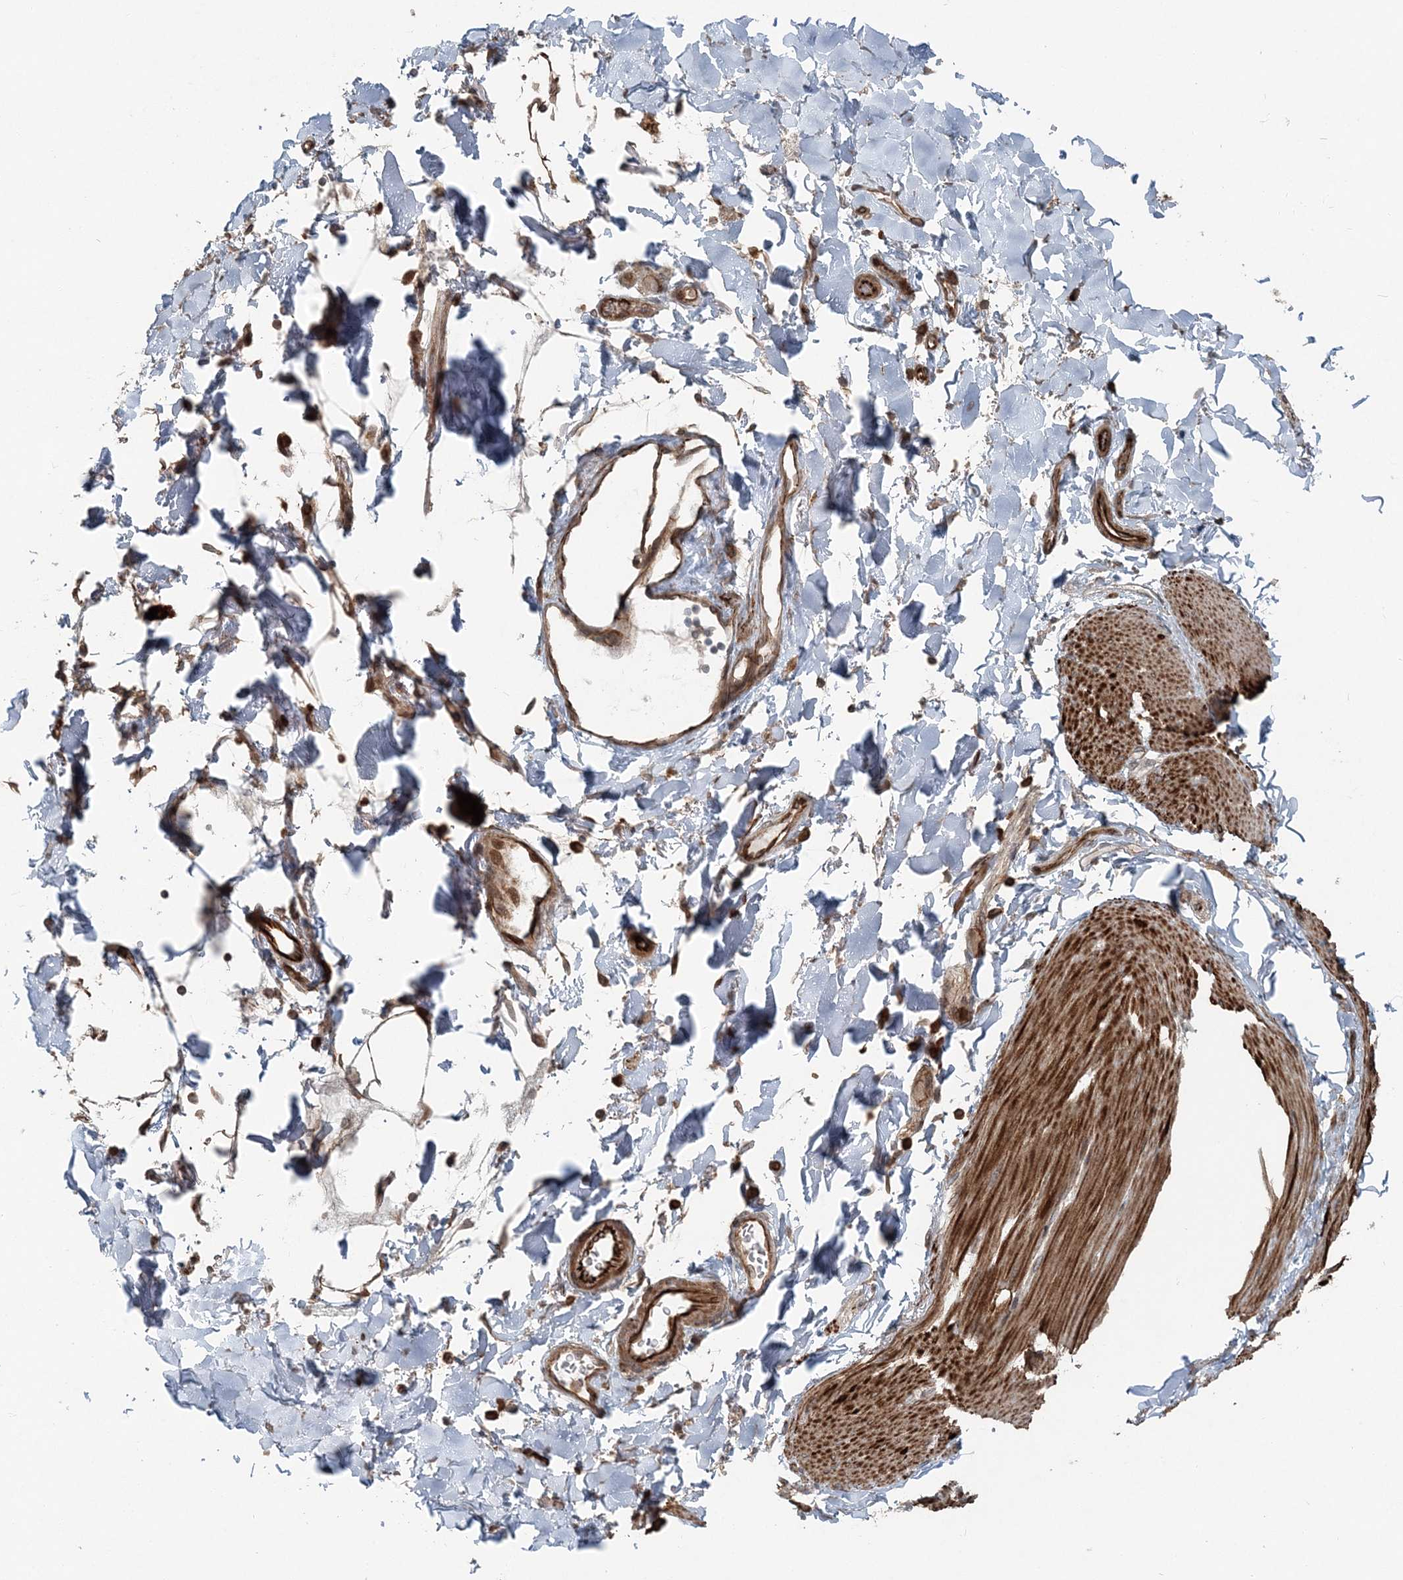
{"staining": {"intensity": "strong", "quantity": ">75%", "location": "cytoplasmic/membranous"}, "tissue": "smooth muscle", "cell_type": "Smooth muscle cells", "image_type": "normal", "snomed": [{"axis": "morphology", "description": "Normal tissue, NOS"}, {"axis": "topography", "description": "Smooth muscle"}, {"axis": "topography", "description": "Small intestine"}], "caption": "An immunohistochemistry histopathology image of normal tissue is shown. Protein staining in brown shows strong cytoplasmic/membranous positivity in smooth muscle within smooth muscle cells. Nuclei are stained in blue.", "gene": "FBXL17", "patient": {"sex": "female", "age": 84}}